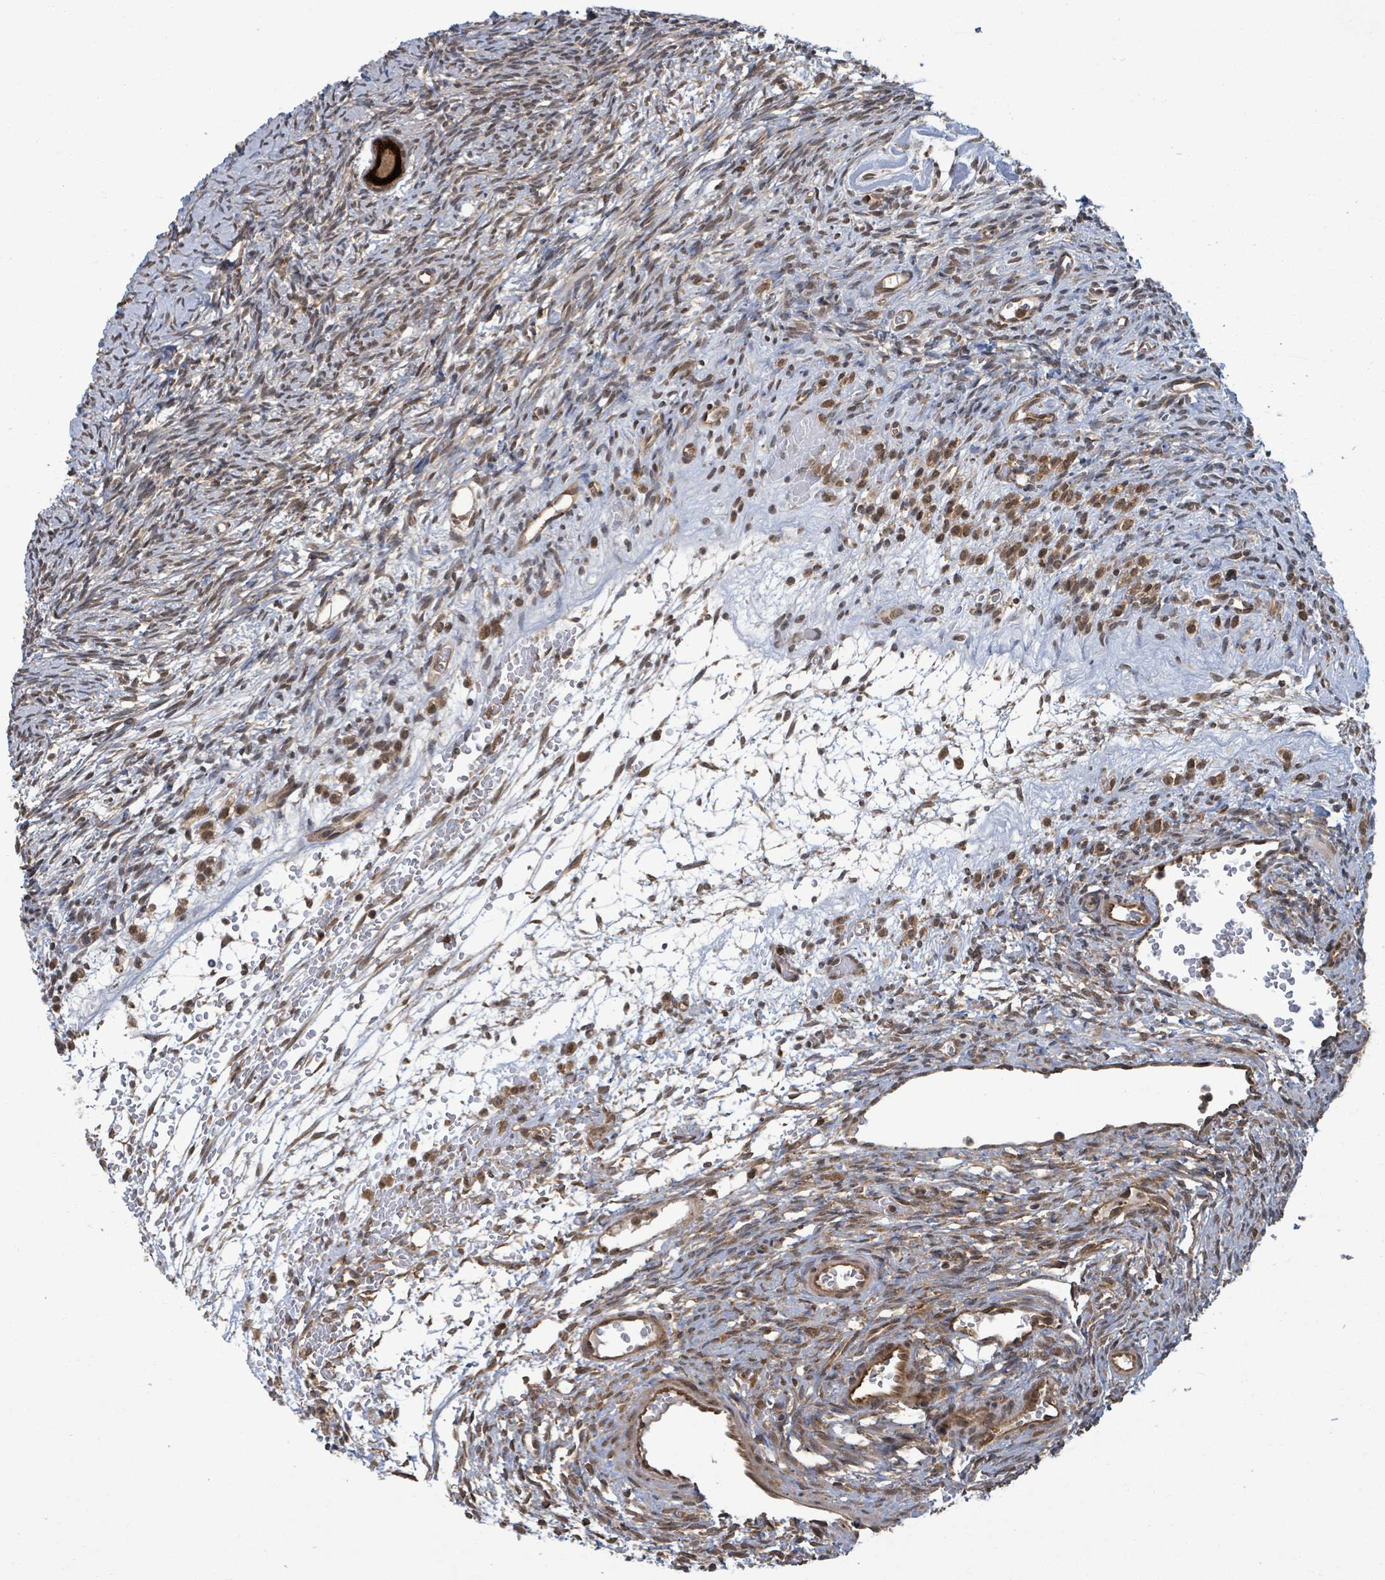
{"staining": {"intensity": "strong", "quantity": ">75%", "location": "cytoplasmic/membranous,nuclear"}, "tissue": "ovary", "cell_type": "Follicle cells", "image_type": "normal", "snomed": [{"axis": "morphology", "description": "Normal tissue, NOS"}, {"axis": "topography", "description": "Ovary"}], "caption": "Follicle cells reveal strong cytoplasmic/membranous,nuclear positivity in about >75% of cells in unremarkable ovary.", "gene": "ENSG00000256500", "patient": {"sex": "female", "age": 39}}